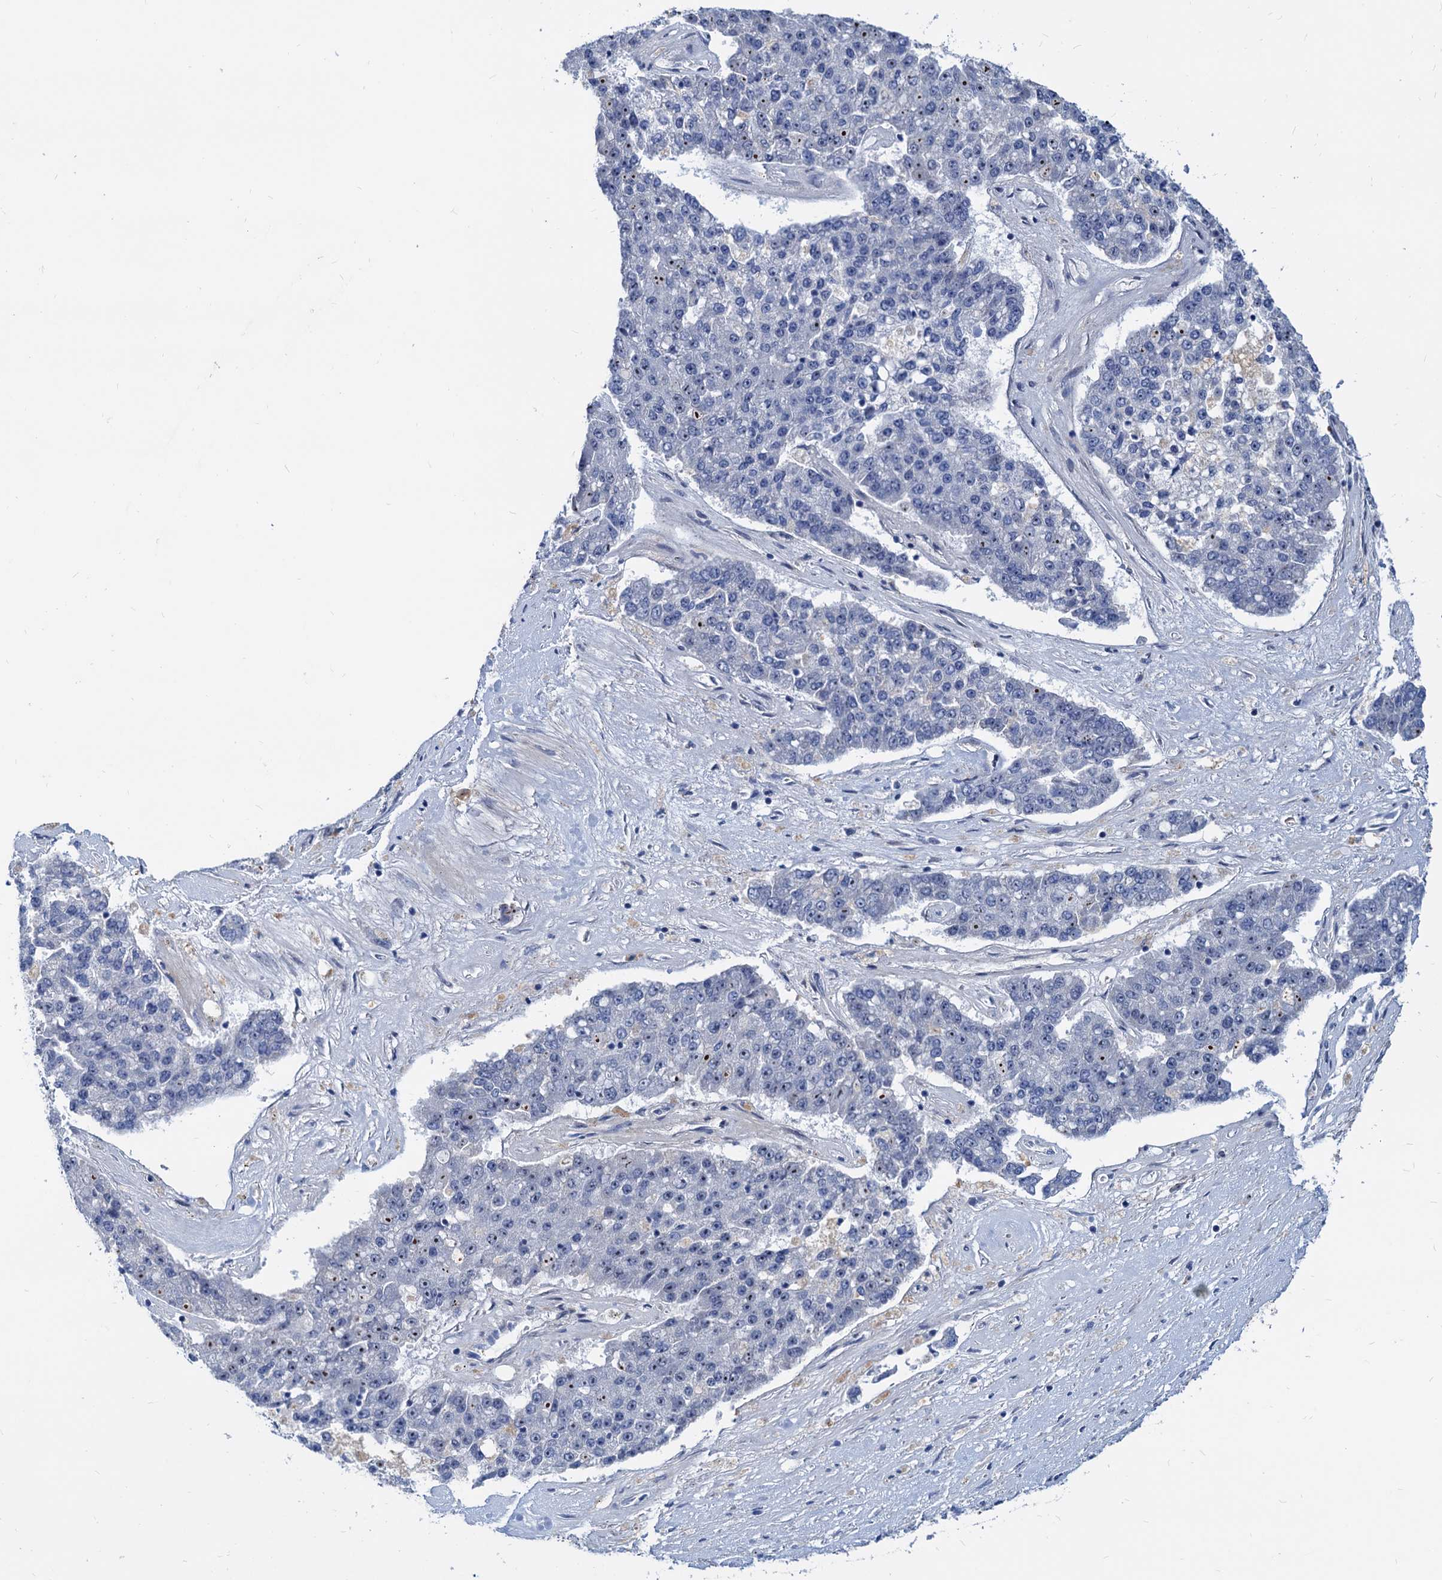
{"staining": {"intensity": "negative", "quantity": "none", "location": "none"}, "tissue": "pancreatic cancer", "cell_type": "Tumor cells", "image_type": "cancer", "snomed": [{"axis": "morphology", "description": "Adenocarcinoma, NOS"}, {"axis": "topography", "description": "Pancreas"}], "caption": "The micrograph shows no staining of tumor cells in pancreatic cancer.", "gene": "HSF2", "patient": {"sex": "male", "age": 50}}